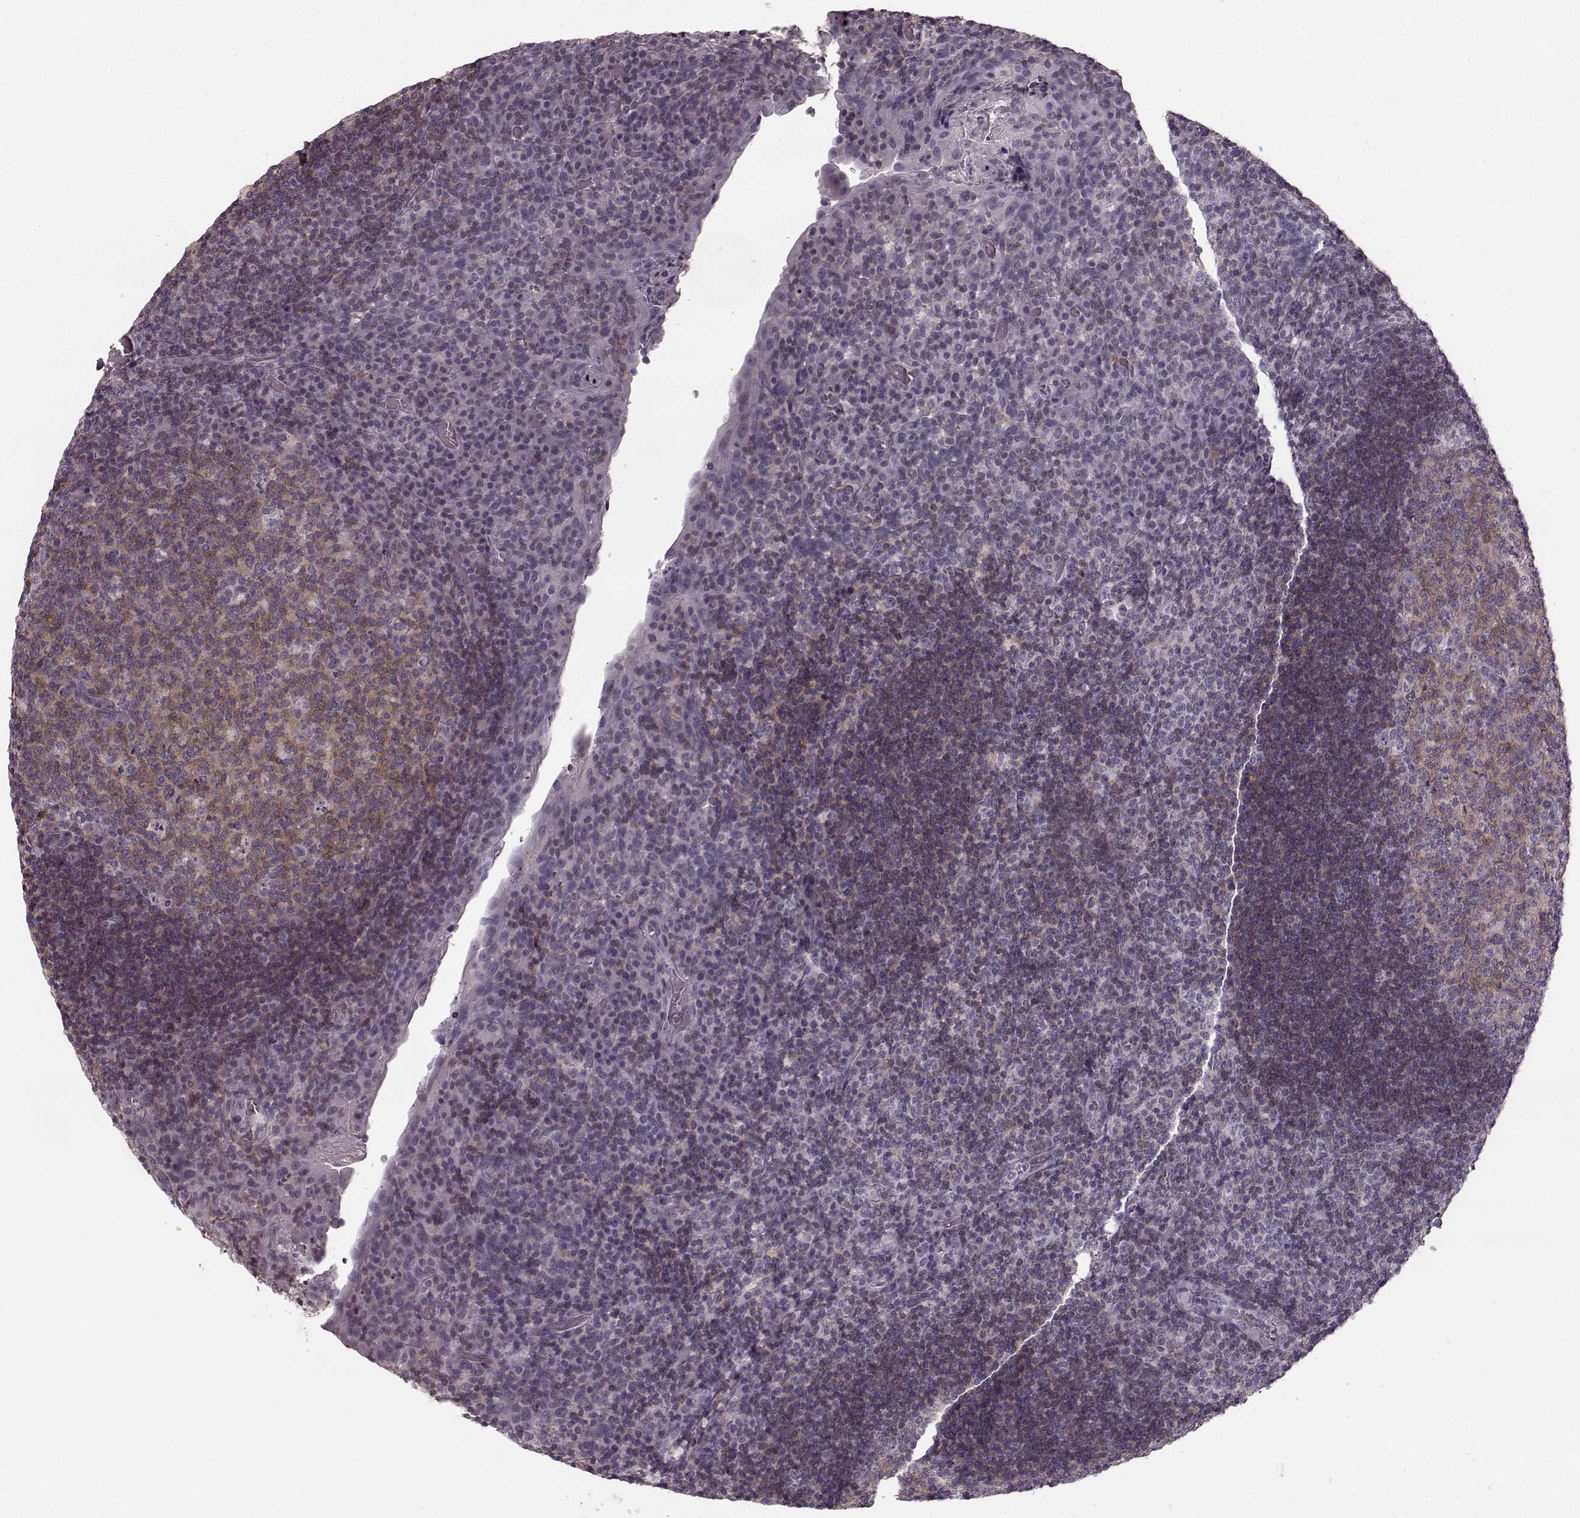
{"staining": {"intensity": "weak", "quantity": ">75%", "location": "cytoplasmic/membranous"}, "tissue": "tonsil", "cell_type": "Germinal center cells", "image_type": "normal", "snomed": [{"axis": "morphology", "description": "Normal tissue, NOS"}, {"axis": "topography", "description": "Tonsil"}], "caption": "Unremarkable tonsil shows weak cytoplasmic/membranous staining in approximately >75% of germinal center cells, visualized by immunohistochemistry. (DAB IHC, brown staining for protein, blue staining for nuclei).", "gene": "PRKCE", "patient": {"sex": "male", "age": 17}}